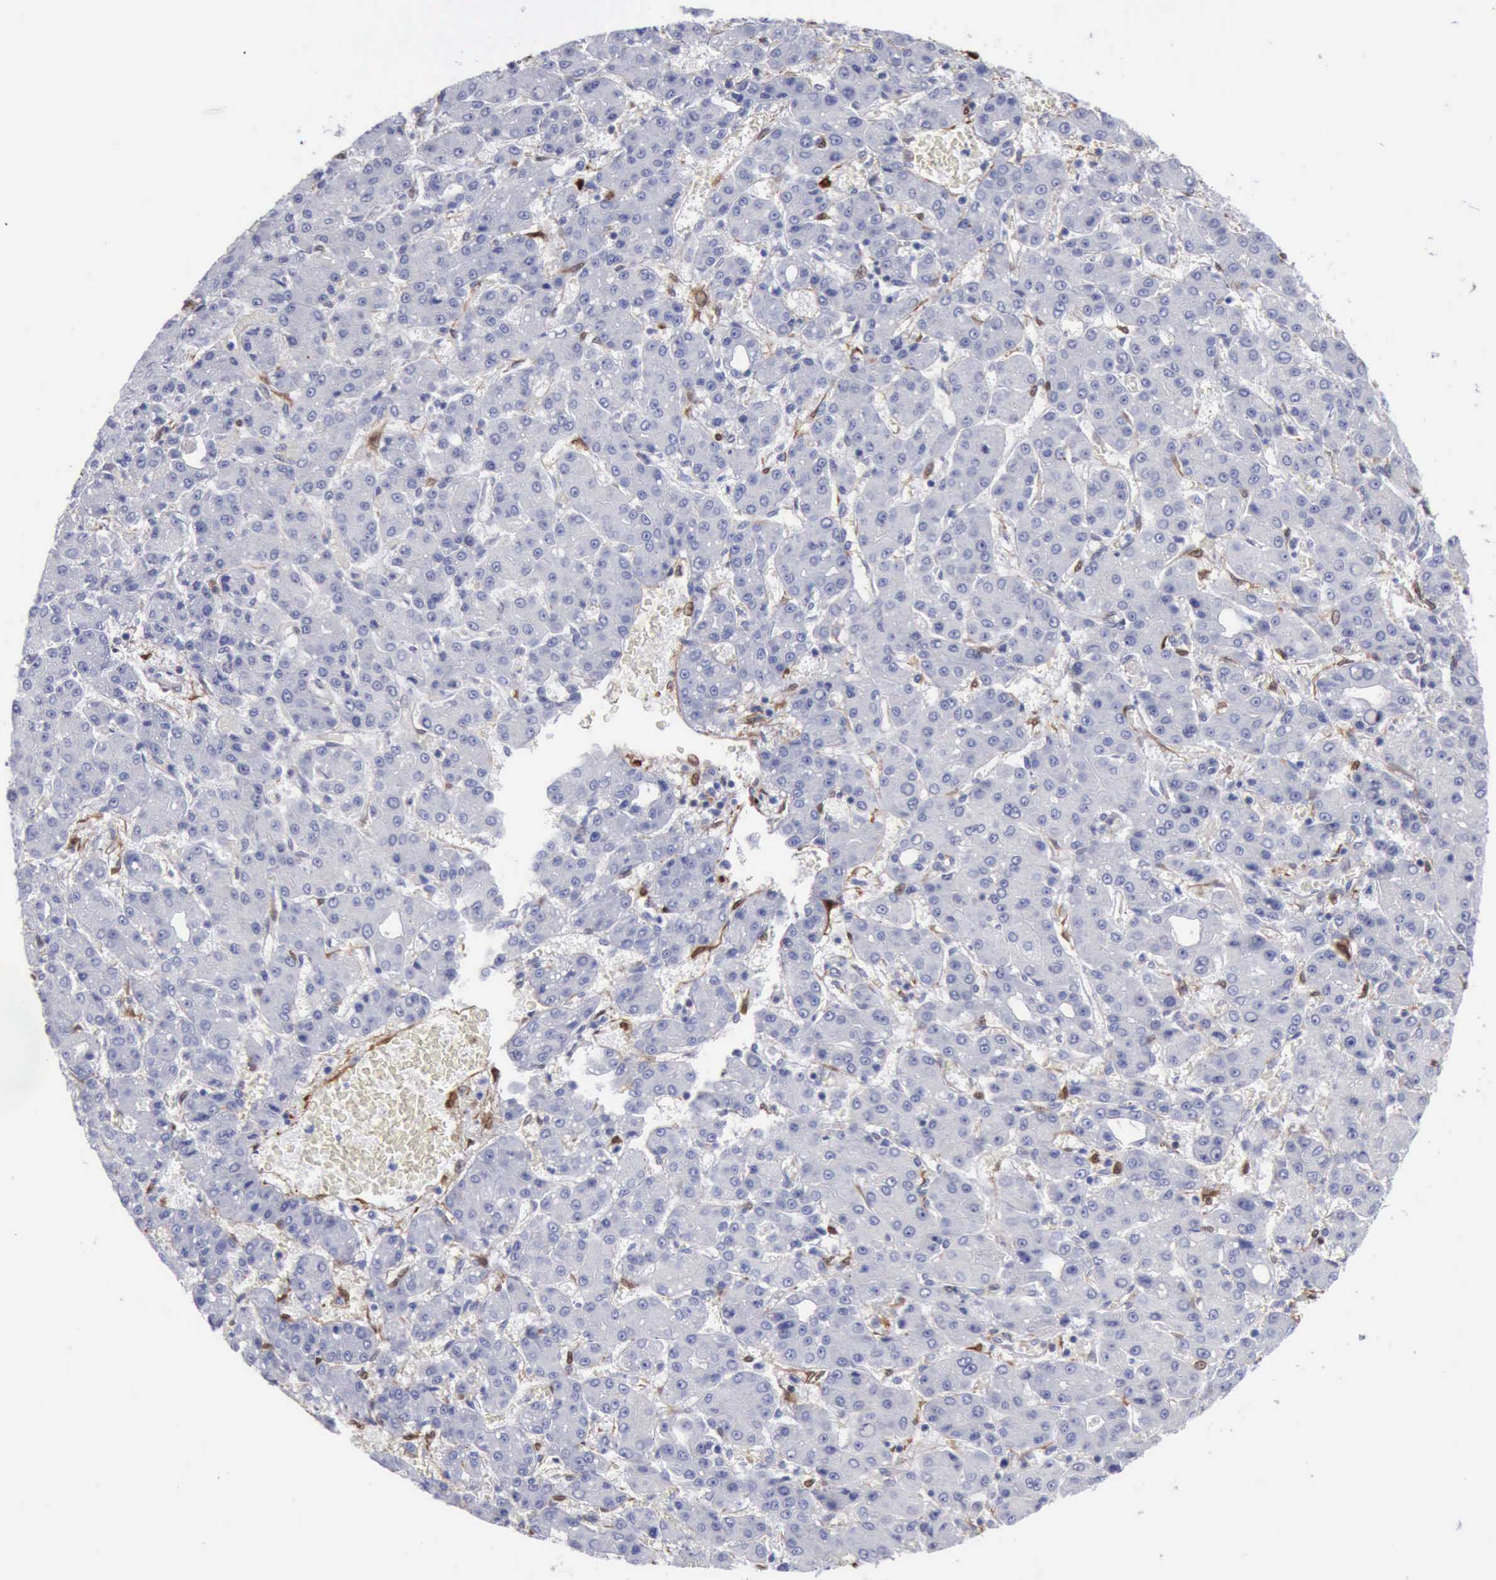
{"staining": {"intensity": "negative", "quantity": "none", "location": "none"}, "tissue": "liver cancer", "cell_type": "Tumor cells", "image_type": "cancer", "snomed": [{"axis": "morphology", "description": "Carcinoma, Hepatocellular, NOS"}, {"axis": "topography", "description": "Liver"}], "caption": "Immunohistochemistry (IHC) photomicrograph of human liver cancer (hepatocellular carcinoma) stained for a protein (brown), which shows no staining in tumor cells.", "gene": "FHL1", "patient": {"sex": "male", "age": 69}}